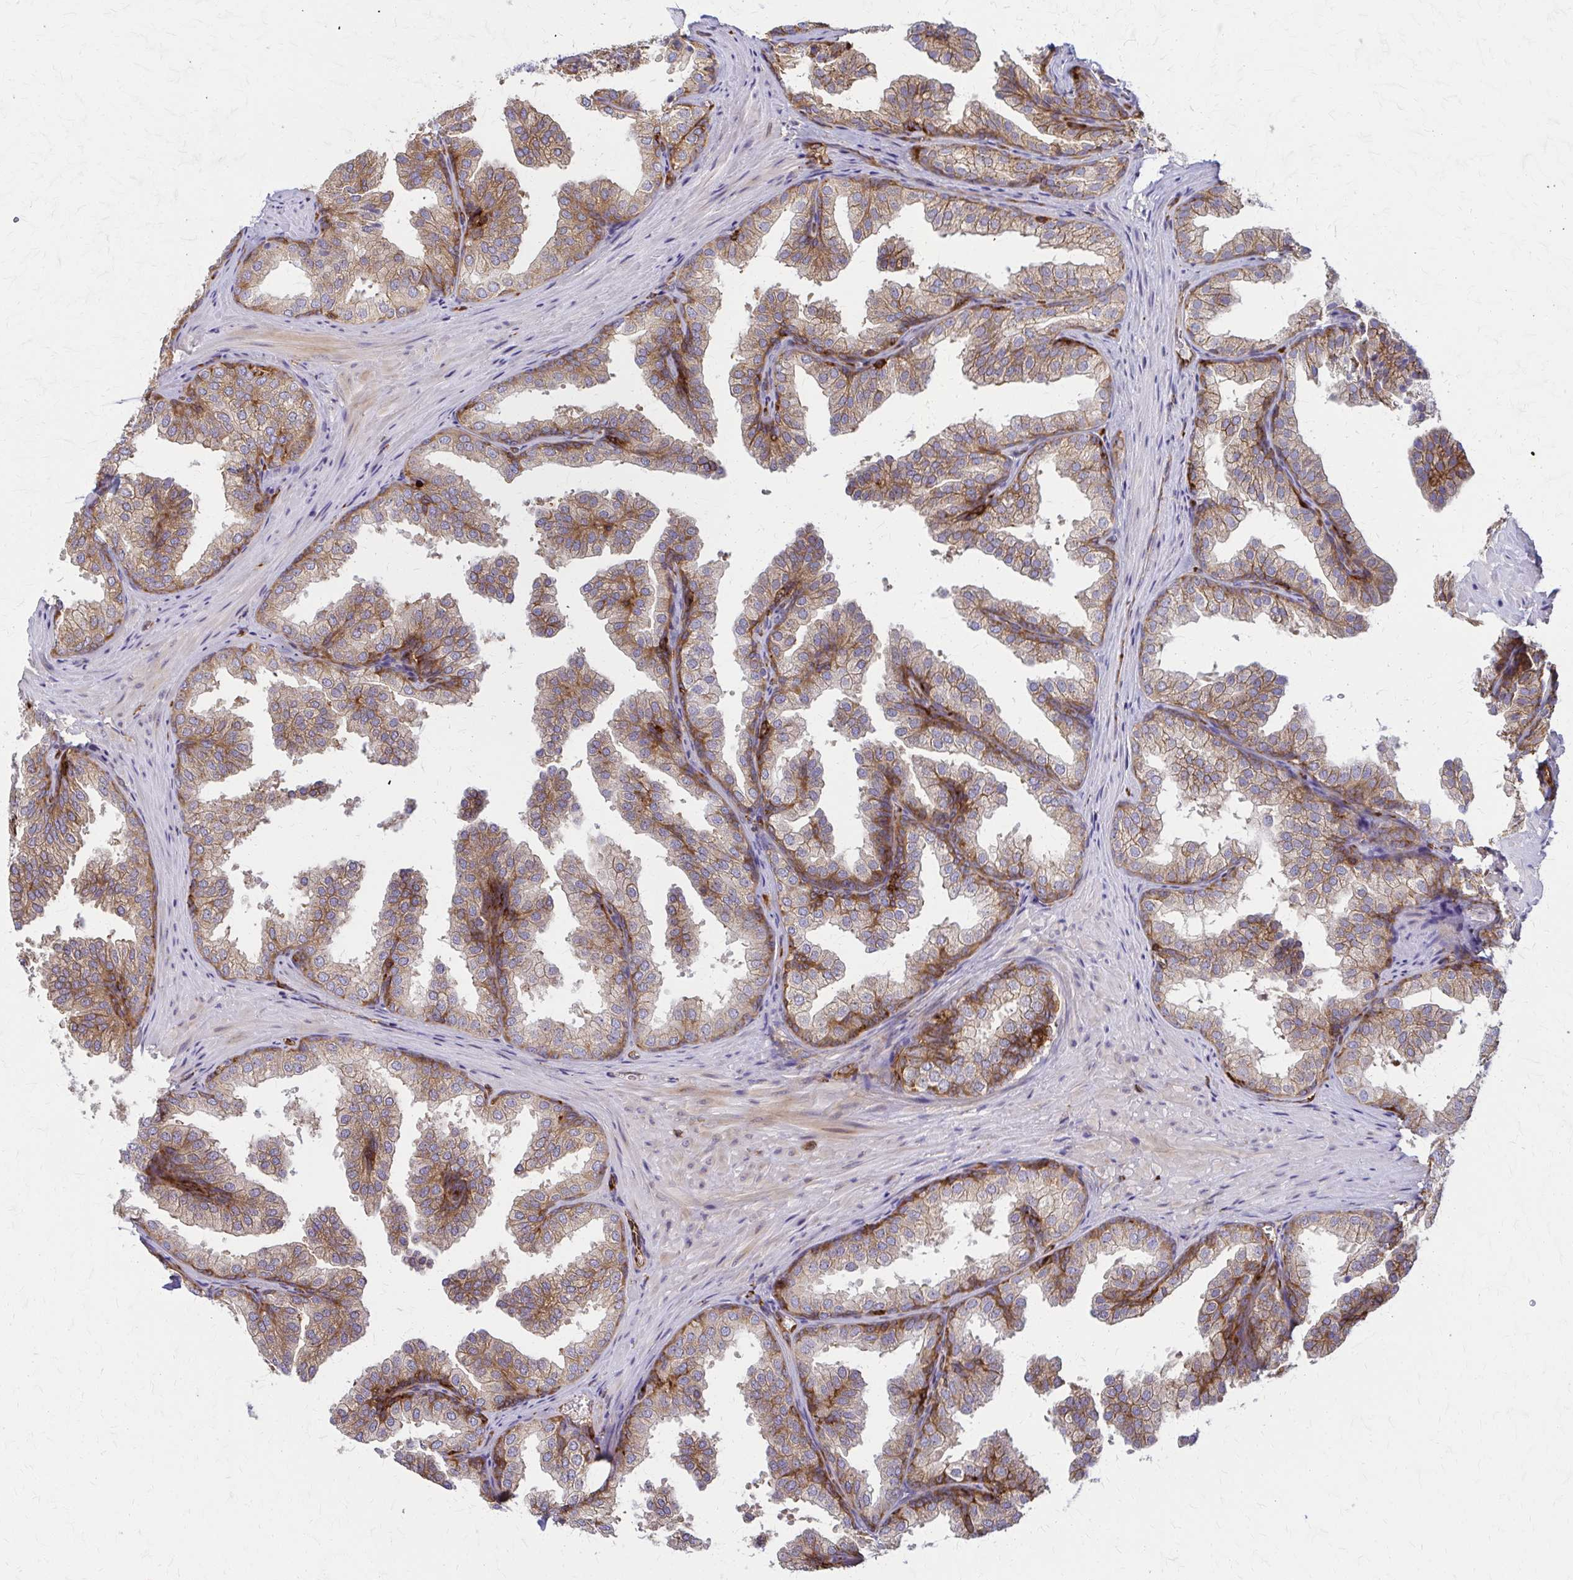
{"staining": {"intensity": "moderate", "quantity": "25%-75%", "location": "cytoplasmic/membranous"}, "tissue": "prostate", "cell_type": "Glandular cells", "image_type": "normal", "snomed": [{"axis": "morphology", "description": "Normal tissue, NOS"}, {"axis": "topography", "description": "Prostate"}], "caption": "Protein expression analysis of benign prostate reveals moderate cytoplasmic/membranous positivity in about 25%-75% of glandular cells.", "gene": "WASF2", "patient": {"sex": "male", "age": 37}}